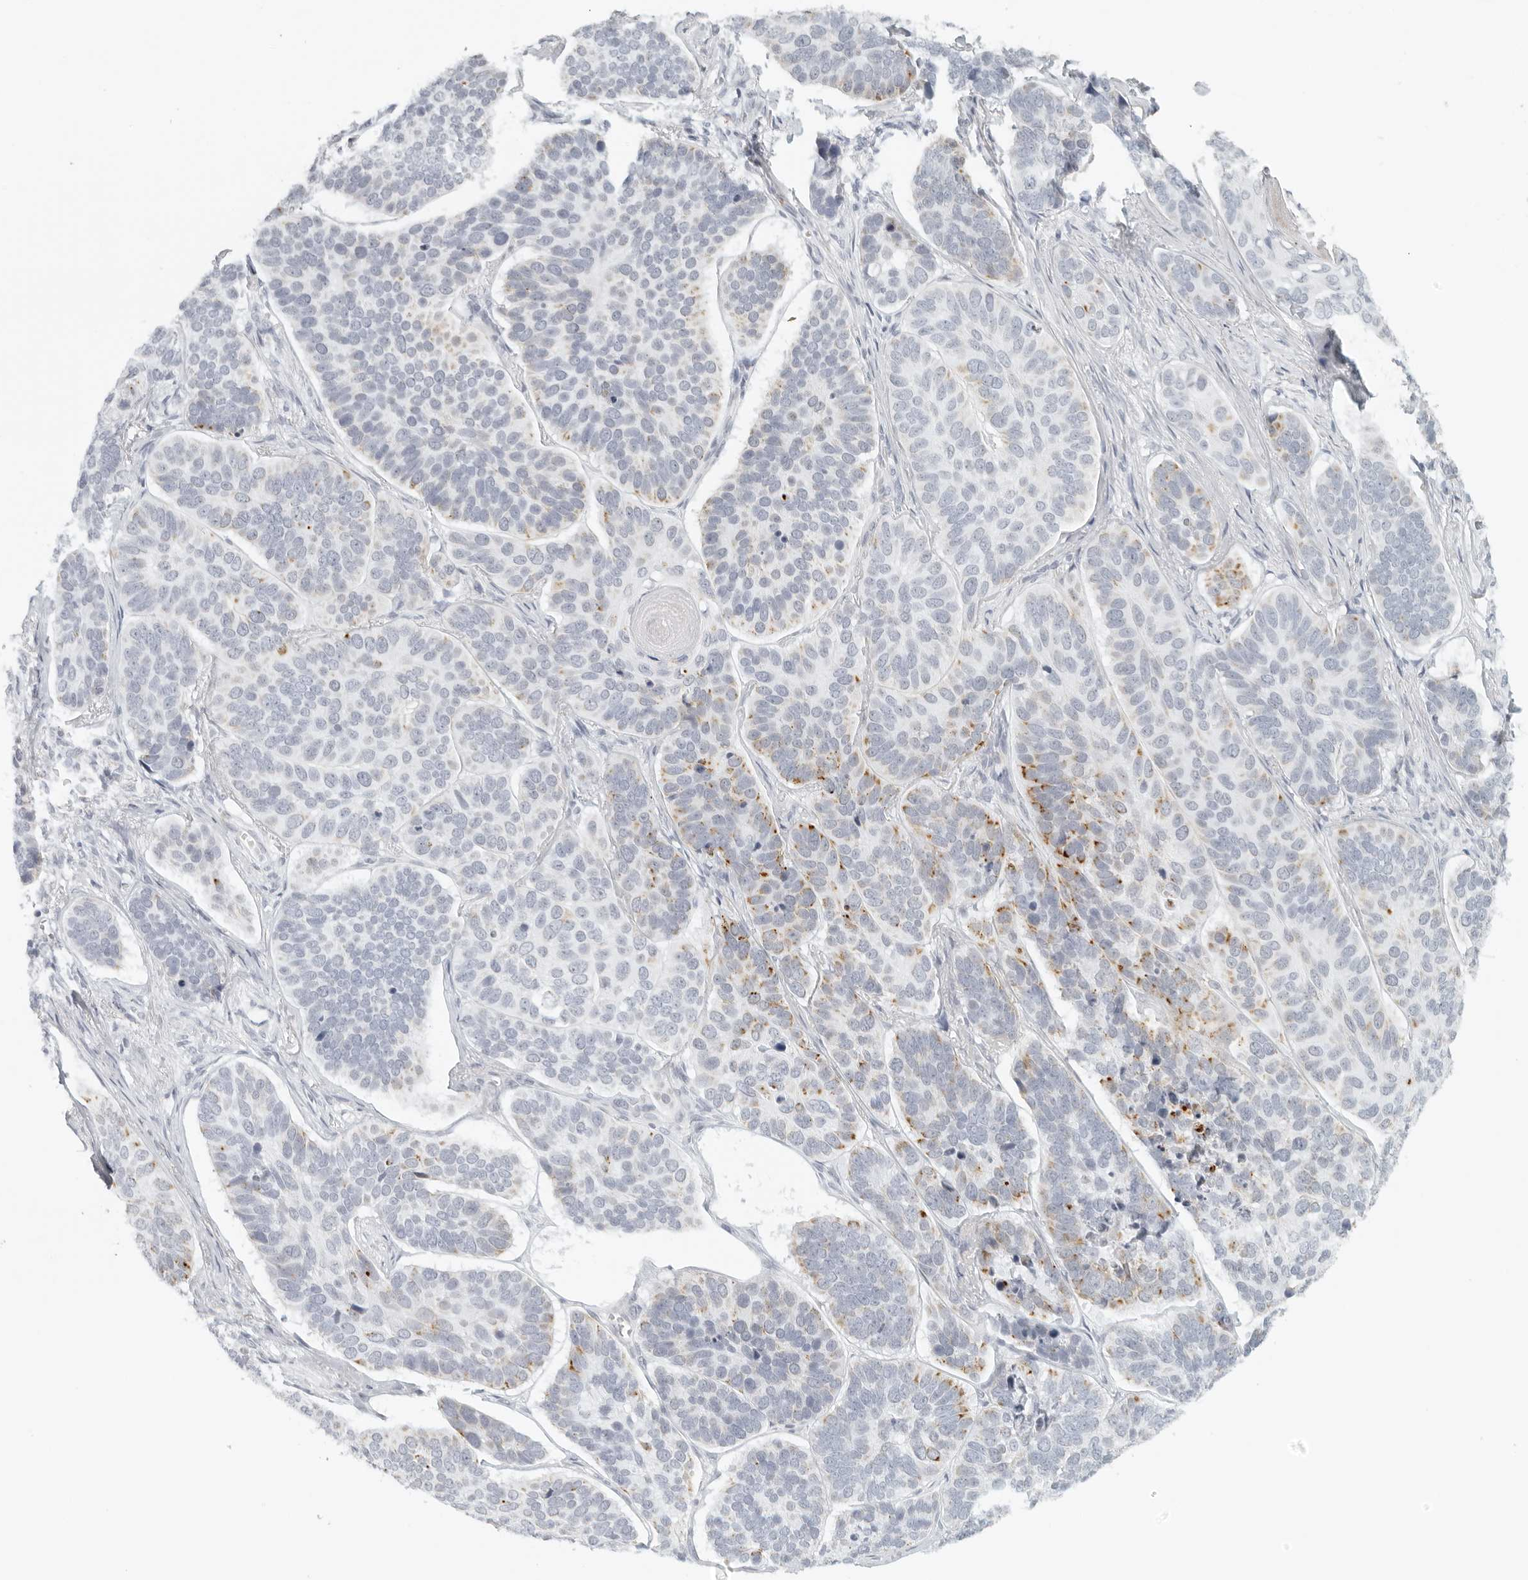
{"staining": {"intensity": "moderate", "quantity": "<25%", "location": "cytoplasmic/membranous"}, "tissue": "skin cancer", "cell_type": "Tumor cells", "image_type": "cancer", "snomed": [{"axis": "morphology", "description": "Basal cell carcinoma"}, {"axis": "topography", "description": "Skin"}], "caption": "Immunohistochemistry (IHC) staining of basal cell carcinoma (skin), which reveals low levels of moderate cytoplasmic/membranous expression in approximately <25% of tumor cells indicating moderate cytoplasmic/membranous protein positivity. The staining was performed using DAB (brown) for protein detection and nuclei were counterstained in hematoxylin (blue).", "gene": "RPS6KC1", "patient": {"sex": "male", "age": 62}}